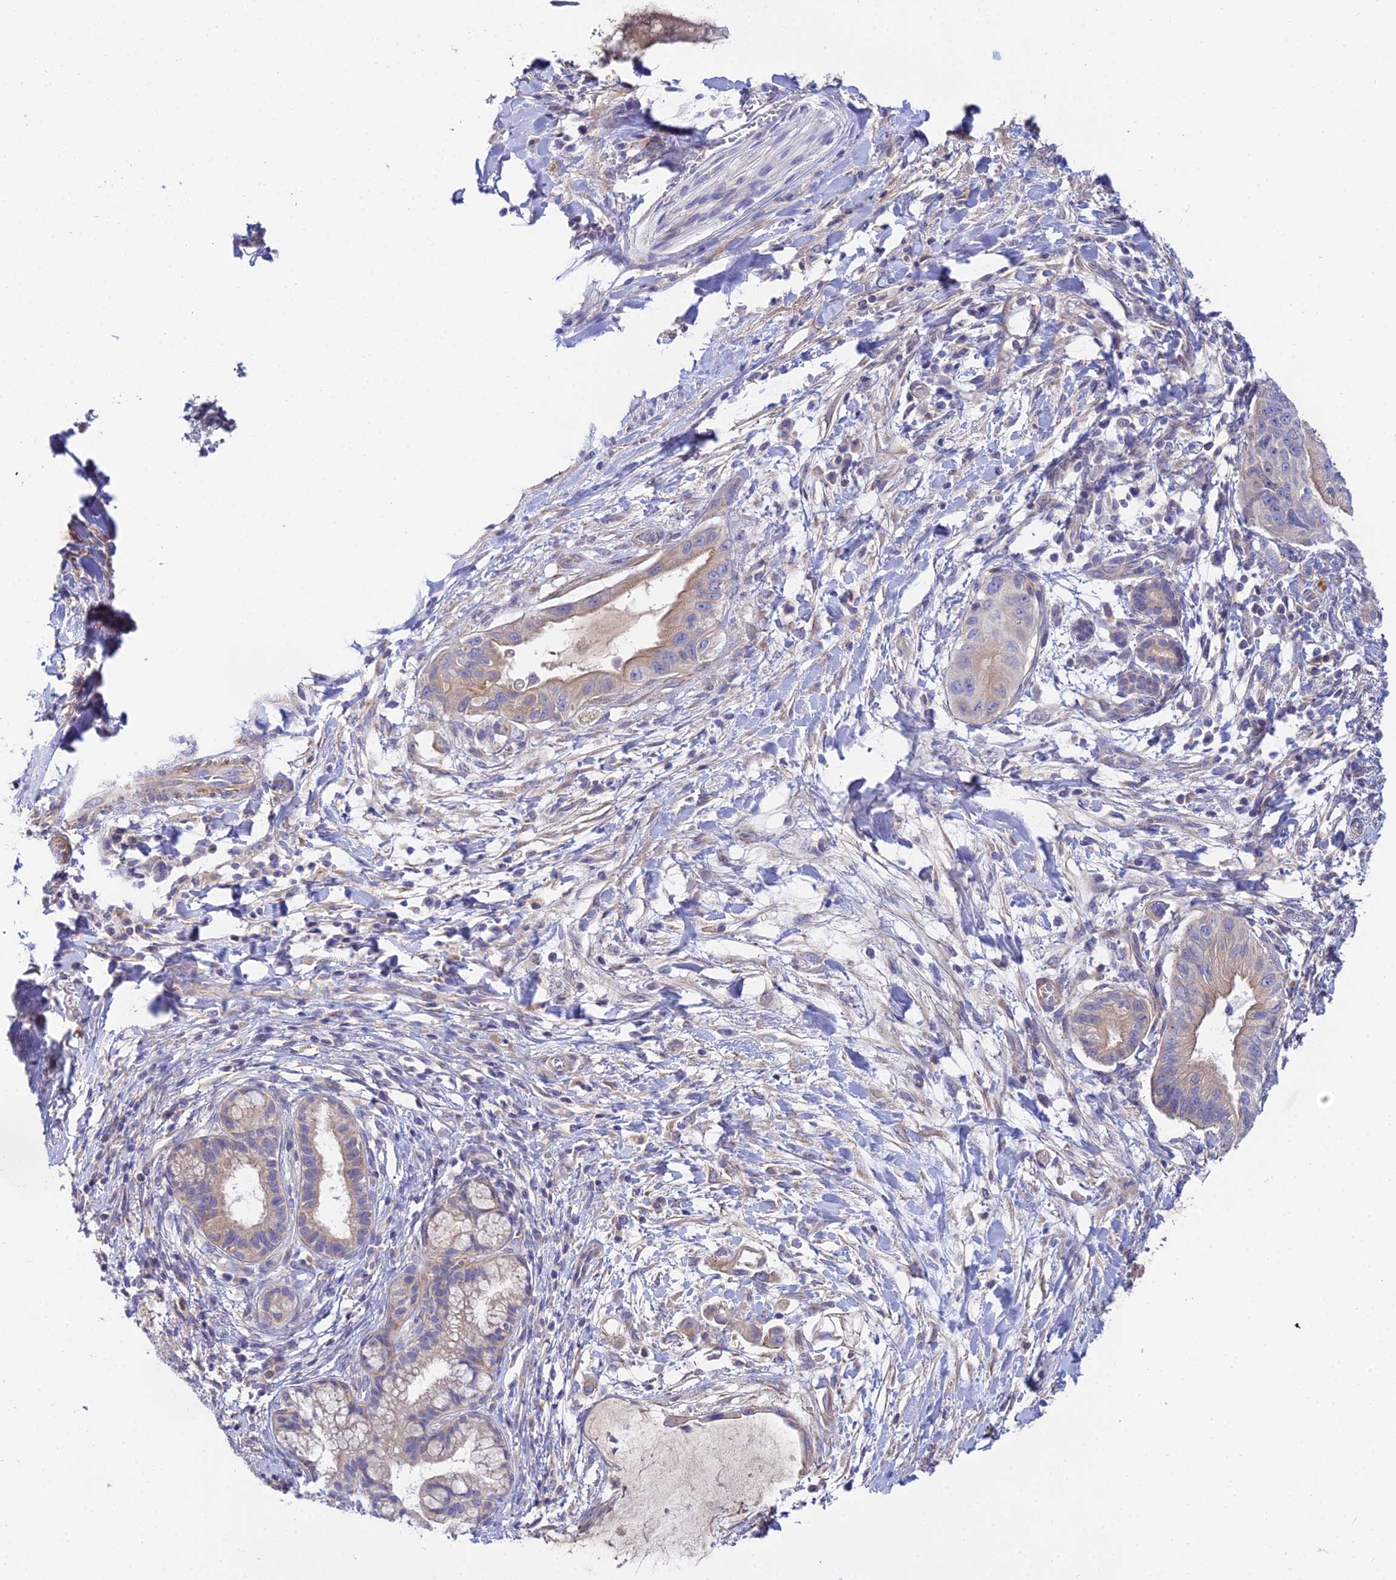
{"staining": {"intensity": "weak", "quantity": "25%-75%", "location": "cytoplasmic/membranous"}, "tissue": "pancreatic cancer", "cell_type": "Tumor cells", "image_type": "cancer", "snomed": [{"axis": "morphology", "description": "Adenocarcinoma, NOS"}, {"axis": "topography", "description": "Pancreas"}], "caption": "Approximately 25%-75% of tumor cells in human pancreatic cancer (adenocarcinoma) show weak cytoplasmic/membranous protein positivity as visualized by brown immunohistochemical staining.", "gene": "ACOT2", "patient": {"sex": "male", "age": 48}}